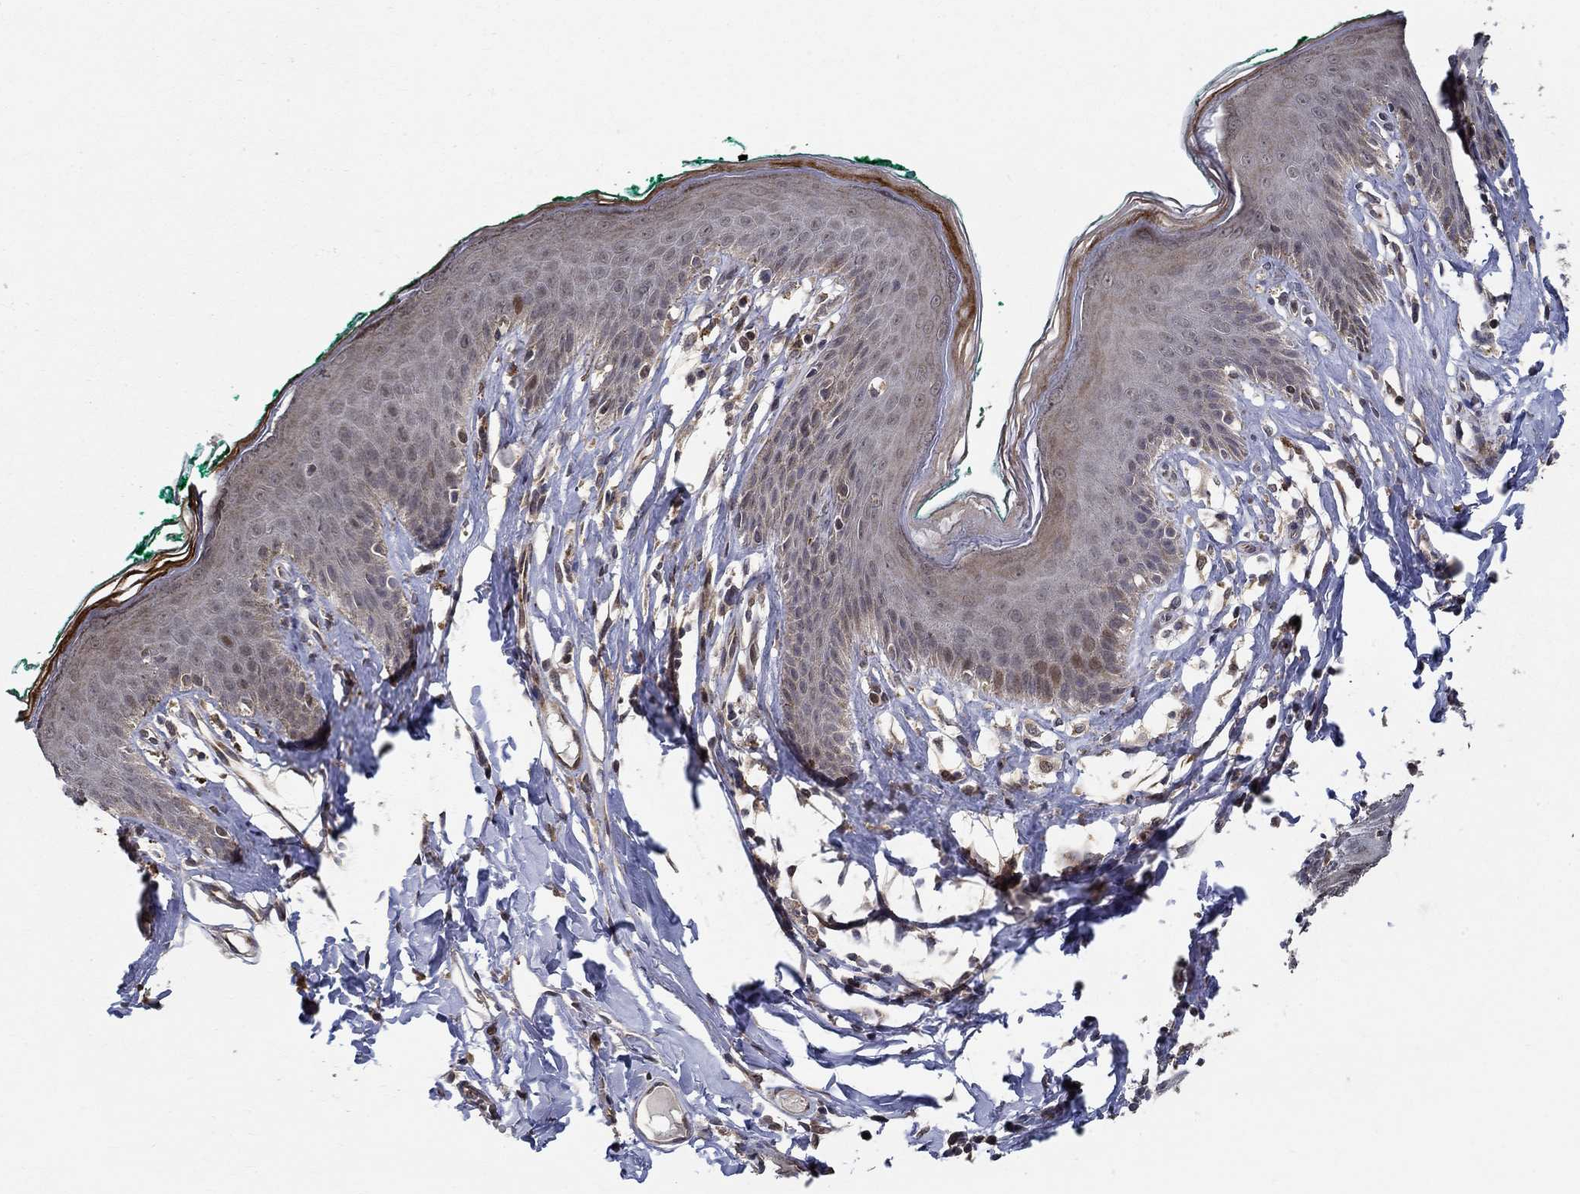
{"staining": {"intensity": "weak", "quantity": "25%-75%", "location": "cytoplasmic/membranous,nuclear"}, "tissue": "skin", "cell_type": "Epidermal cells", "image_type": "normal", "snomed": [{"axis": "morphology", "description": "Normal tissue, NOS"}, {"axis": "topography", "description": "Vulva"}], "caption": "Immunohistochemistry image of benign human skin stained for a protein (brown), which displays low levels of weak cytoplasmic/membranous,nuclear staining in approximately 25%-75% of epidermal cells.", "gene": "ZNF594", "patient": {"sex": "female", "age": 66}}